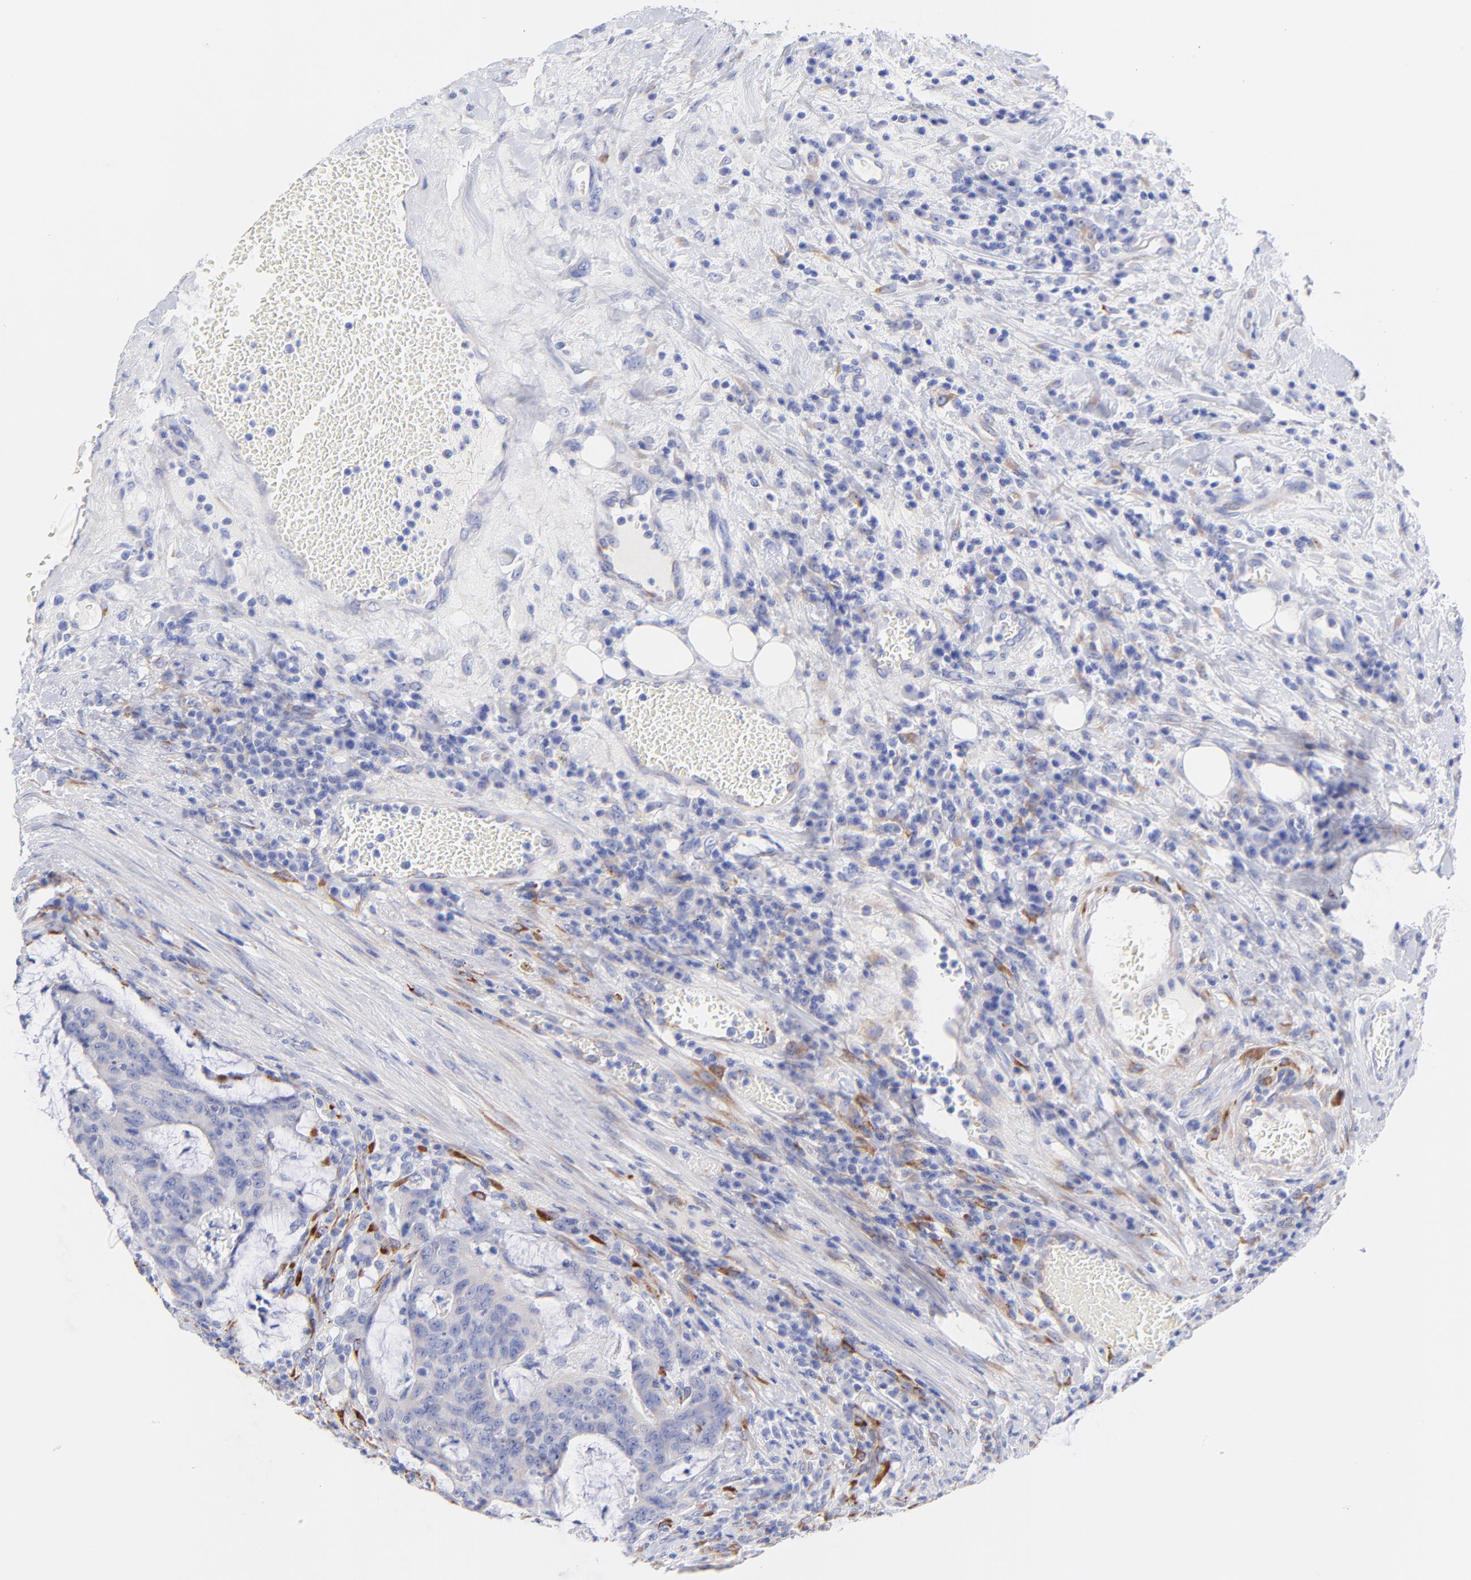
{"staining": {"intensity": "weak", "quantity": "<25%", "location": "cytoplasmic/membranous"}, "tissue": "colorectal cancer", "cell_type": "Tumor cells", "image_type": "cancer", "snomed": [{"axis": "morphology", "description": "Adenocarcinoma, NOS"}, {"axis": "topography", "description": "Colon"}], "caption": "This is an immunohistochemistry micrograph of colorectal cancer. There is no expression in tumor cells.", "gene": "C1QTNF6", "patient": {"sex": "male", "age": 54}}